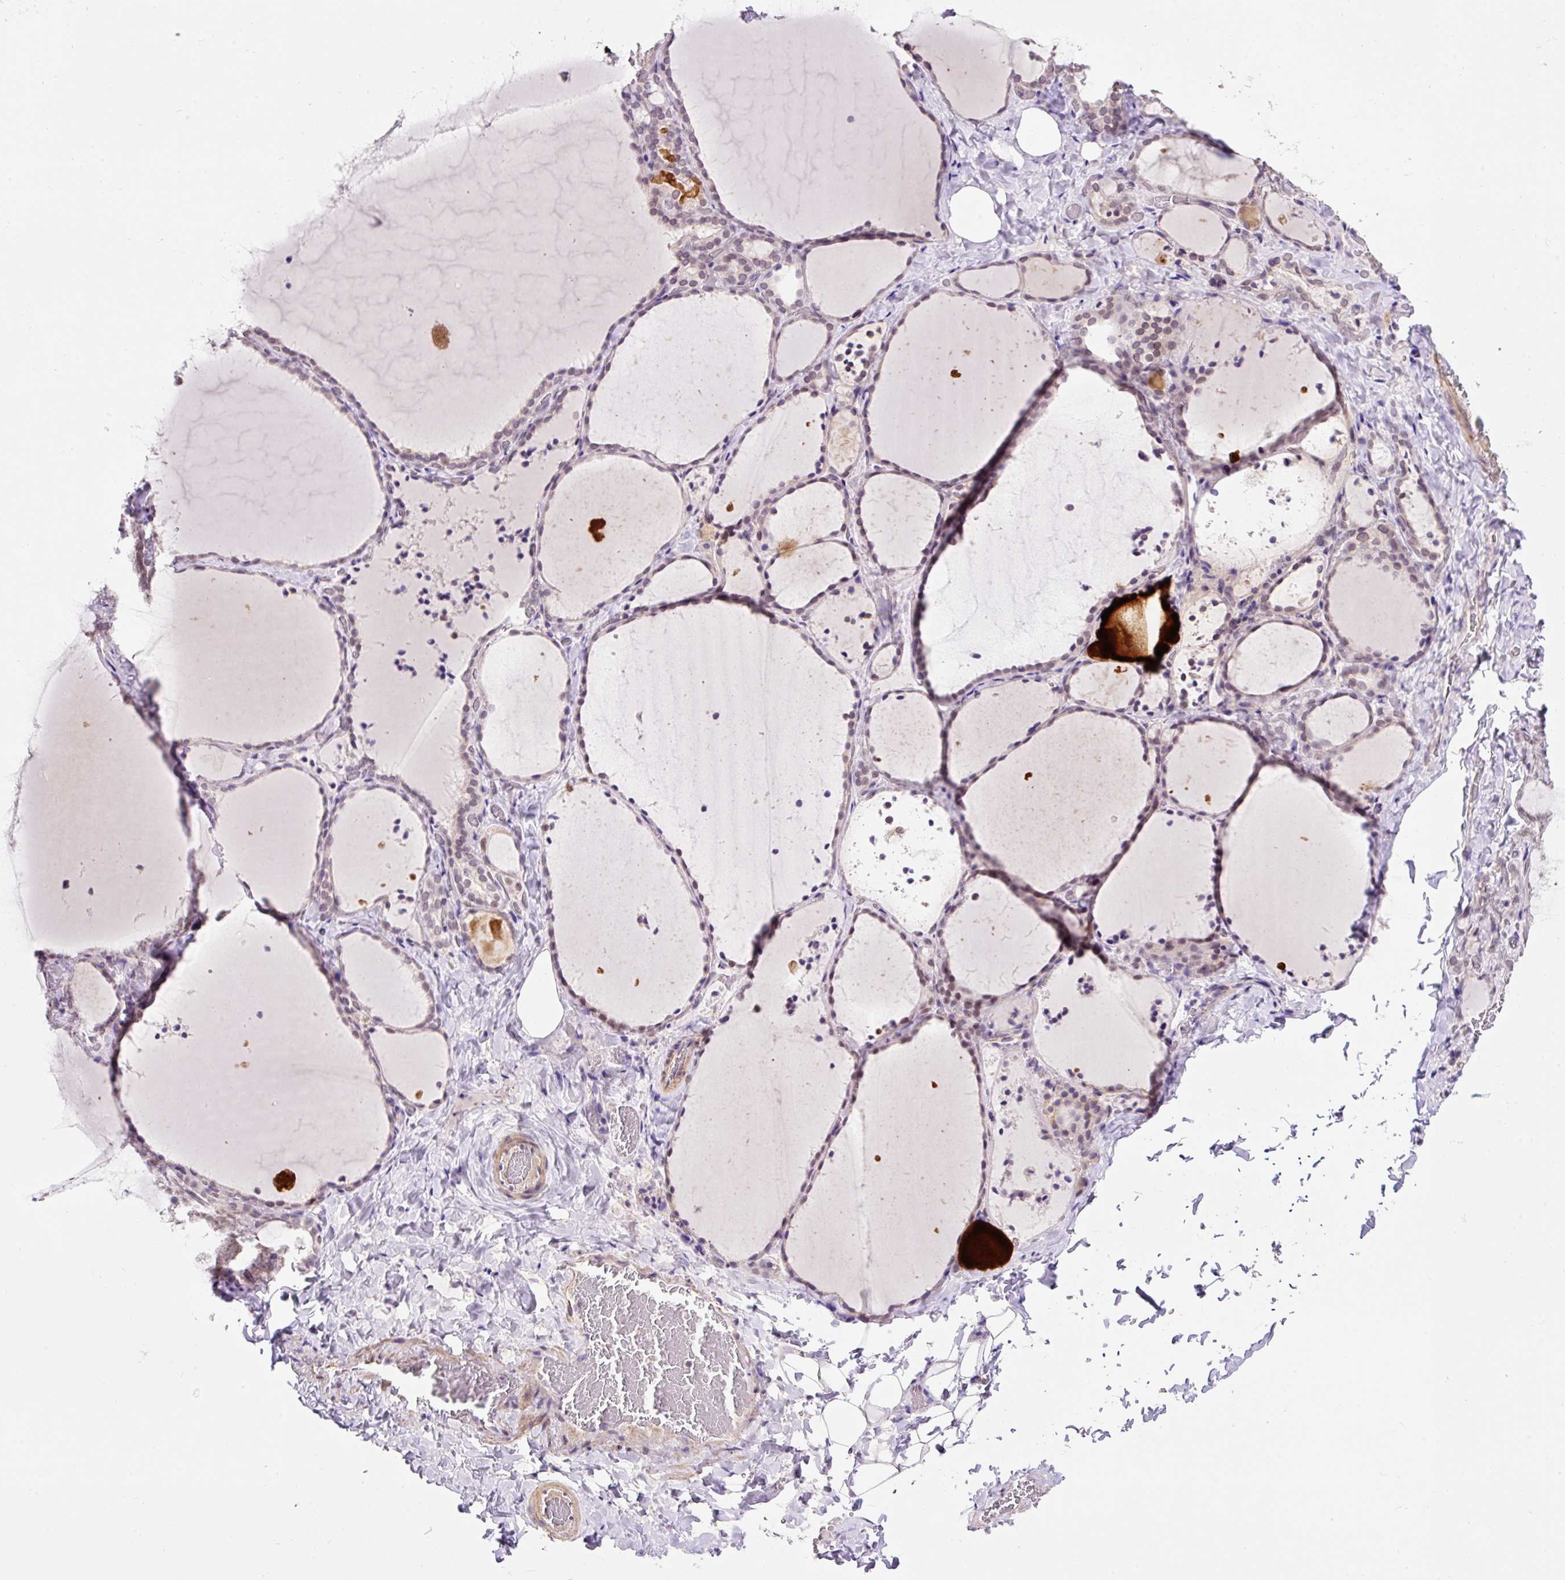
{"staining": {"intensity": "weak", "quantity": ">75%", "location": "cytoplasmic/membranous,nuclear"}, "tissue": "thyroid gland", "cell_type": "Glandular cells", "image_type": "normal", "snomed": [{"axis": "morphology", "description": "Normal tissue, NOS"}, {"axis": "topography", "description": "Thyroid gland"}], "caption": "Protein expression by immunohistochemistry (IHC) shows weak cytoplasmic/membranous,nuclear staining in about >75% of glandular cells in unremarkable thyroid gland. Immunohistochemistry stains the protein in brown and the nuclei are stained blue.", "gene": "ZNF610", "patient": {"sex": "female", "age": 22}}